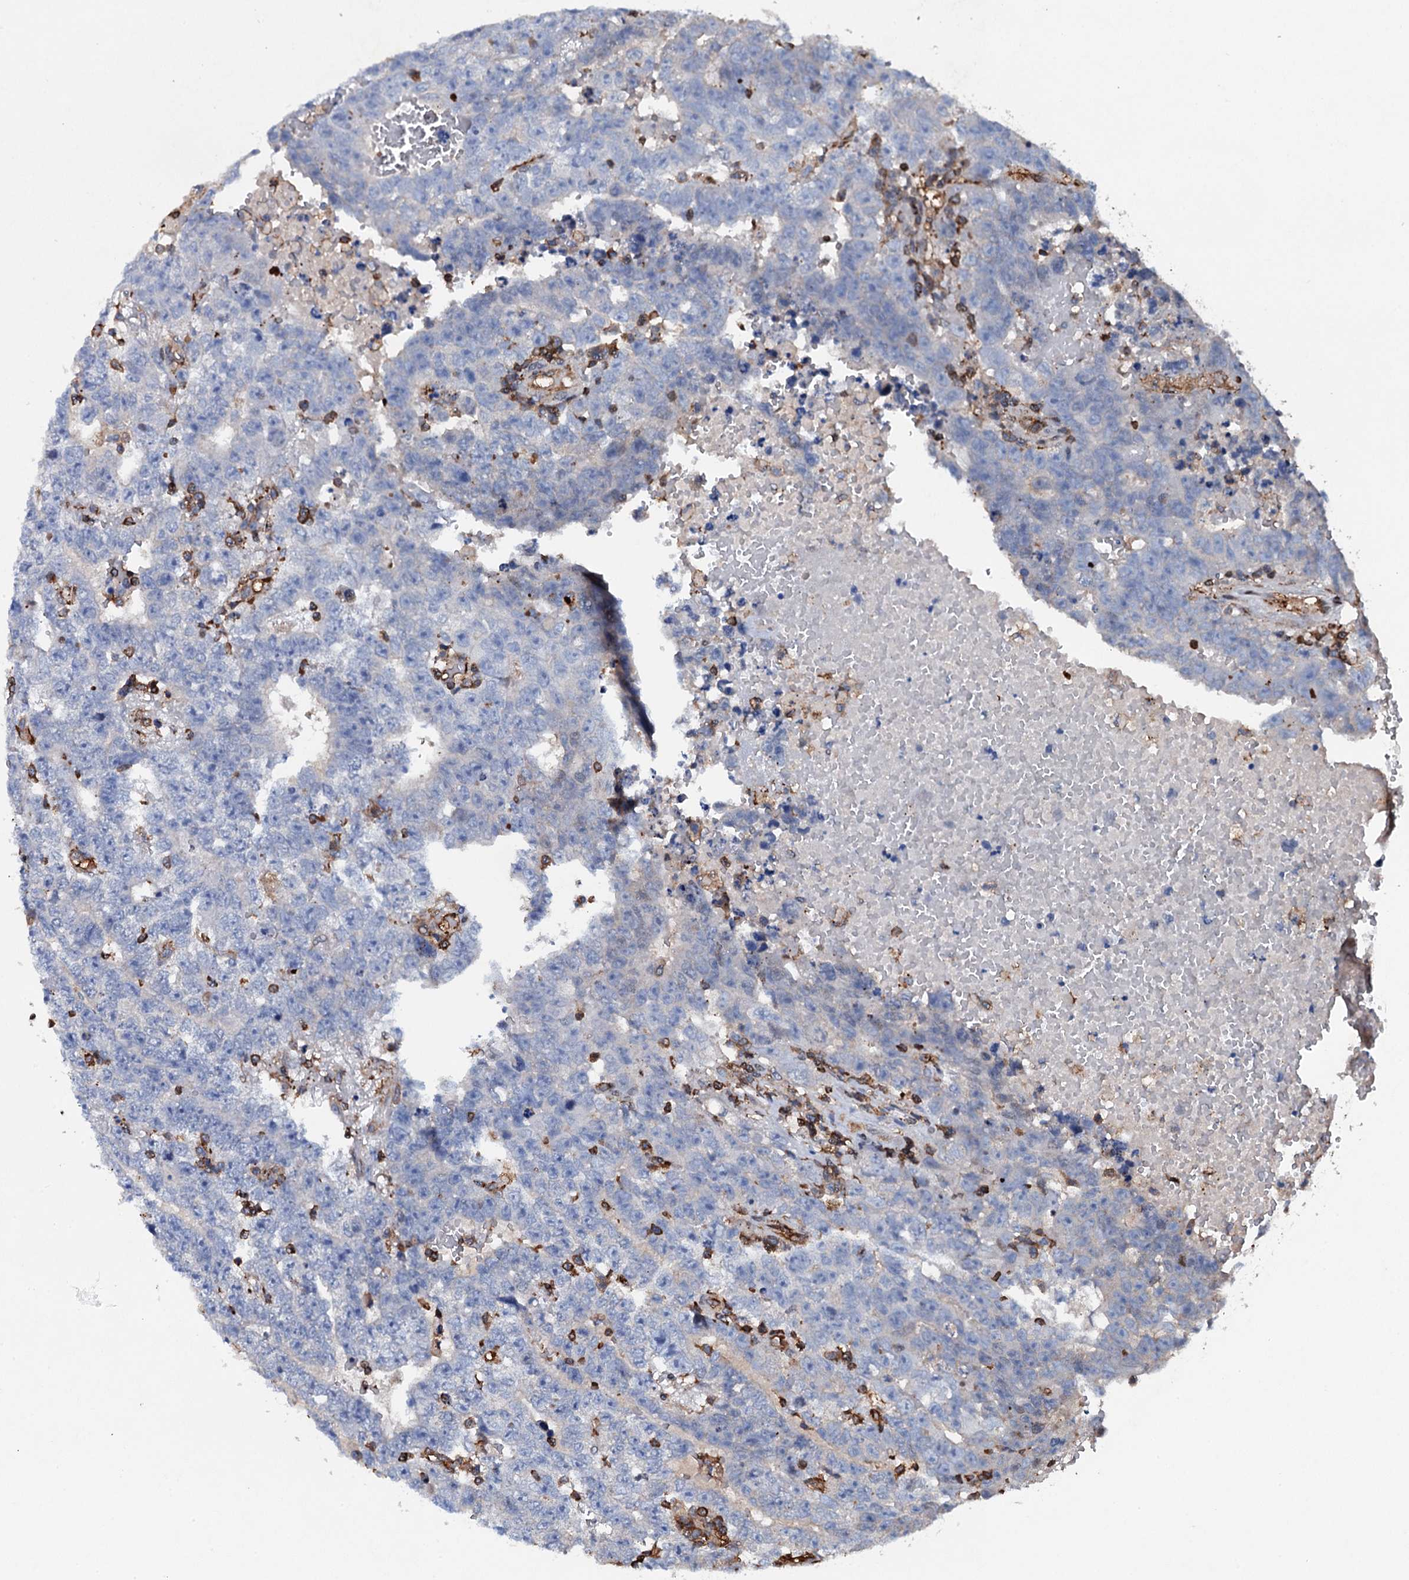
{"staining": {"intensity": "negative", "quantity": "none", "location": "none"}, "tissue": "testis cancer", "cell_type": "Tumor cells", "image_type": "cancer", "snomed": [{"axis": "morphology", "description": "Carcinoma, Embryonal, NOS"}, {"axis": "topography", "description": "Testis"}], "caption": "DAB immunohistochemical staining of human testis cancer exhibits no significant expression in tumor cells. Brightfield microscopy of IHC stained with DAB (brown) and hematoxylin (blue), captured at high magnification.", "gene": "MS4A4E", "patient": {"sex": "male", "age": 25}}